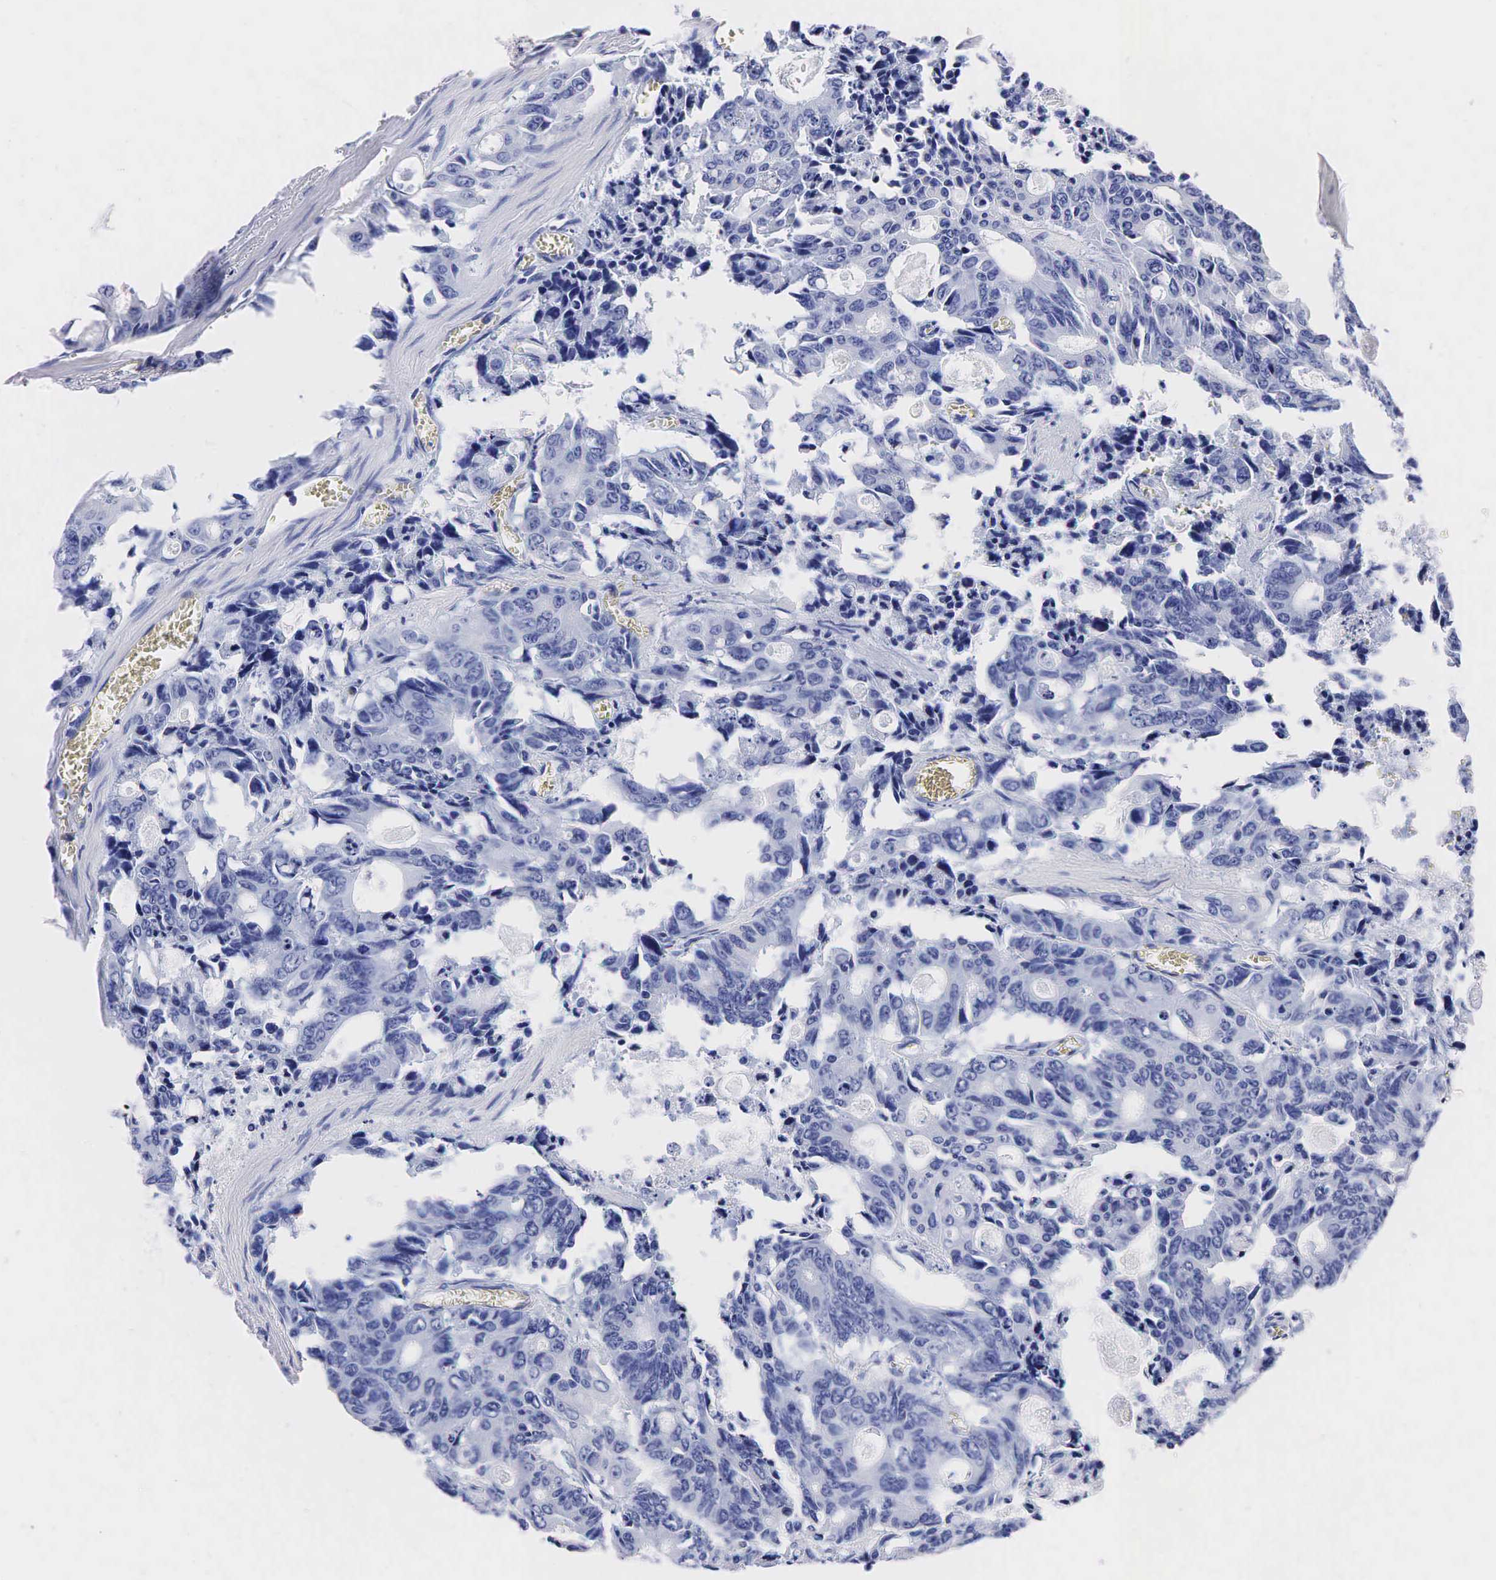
{"staining": {"intensity": "negative", "quantity": "none", "location": "none"}, "tissue": "colorectal cancer", "cell_type": "Tumor cells", "image_type": "cancer", "snomed": [{"axis": "morphology", "description": "Adenocarcinoma, NOS"}, {"axis": "topography", "description": "Rectum"}], "caption": "This is an IHC micrograph of colorectal cancer (adenocarcinoma). There is no expression in tumor cells.", "gene": "TG", "patient": {"sex": "male", "age": 76}}